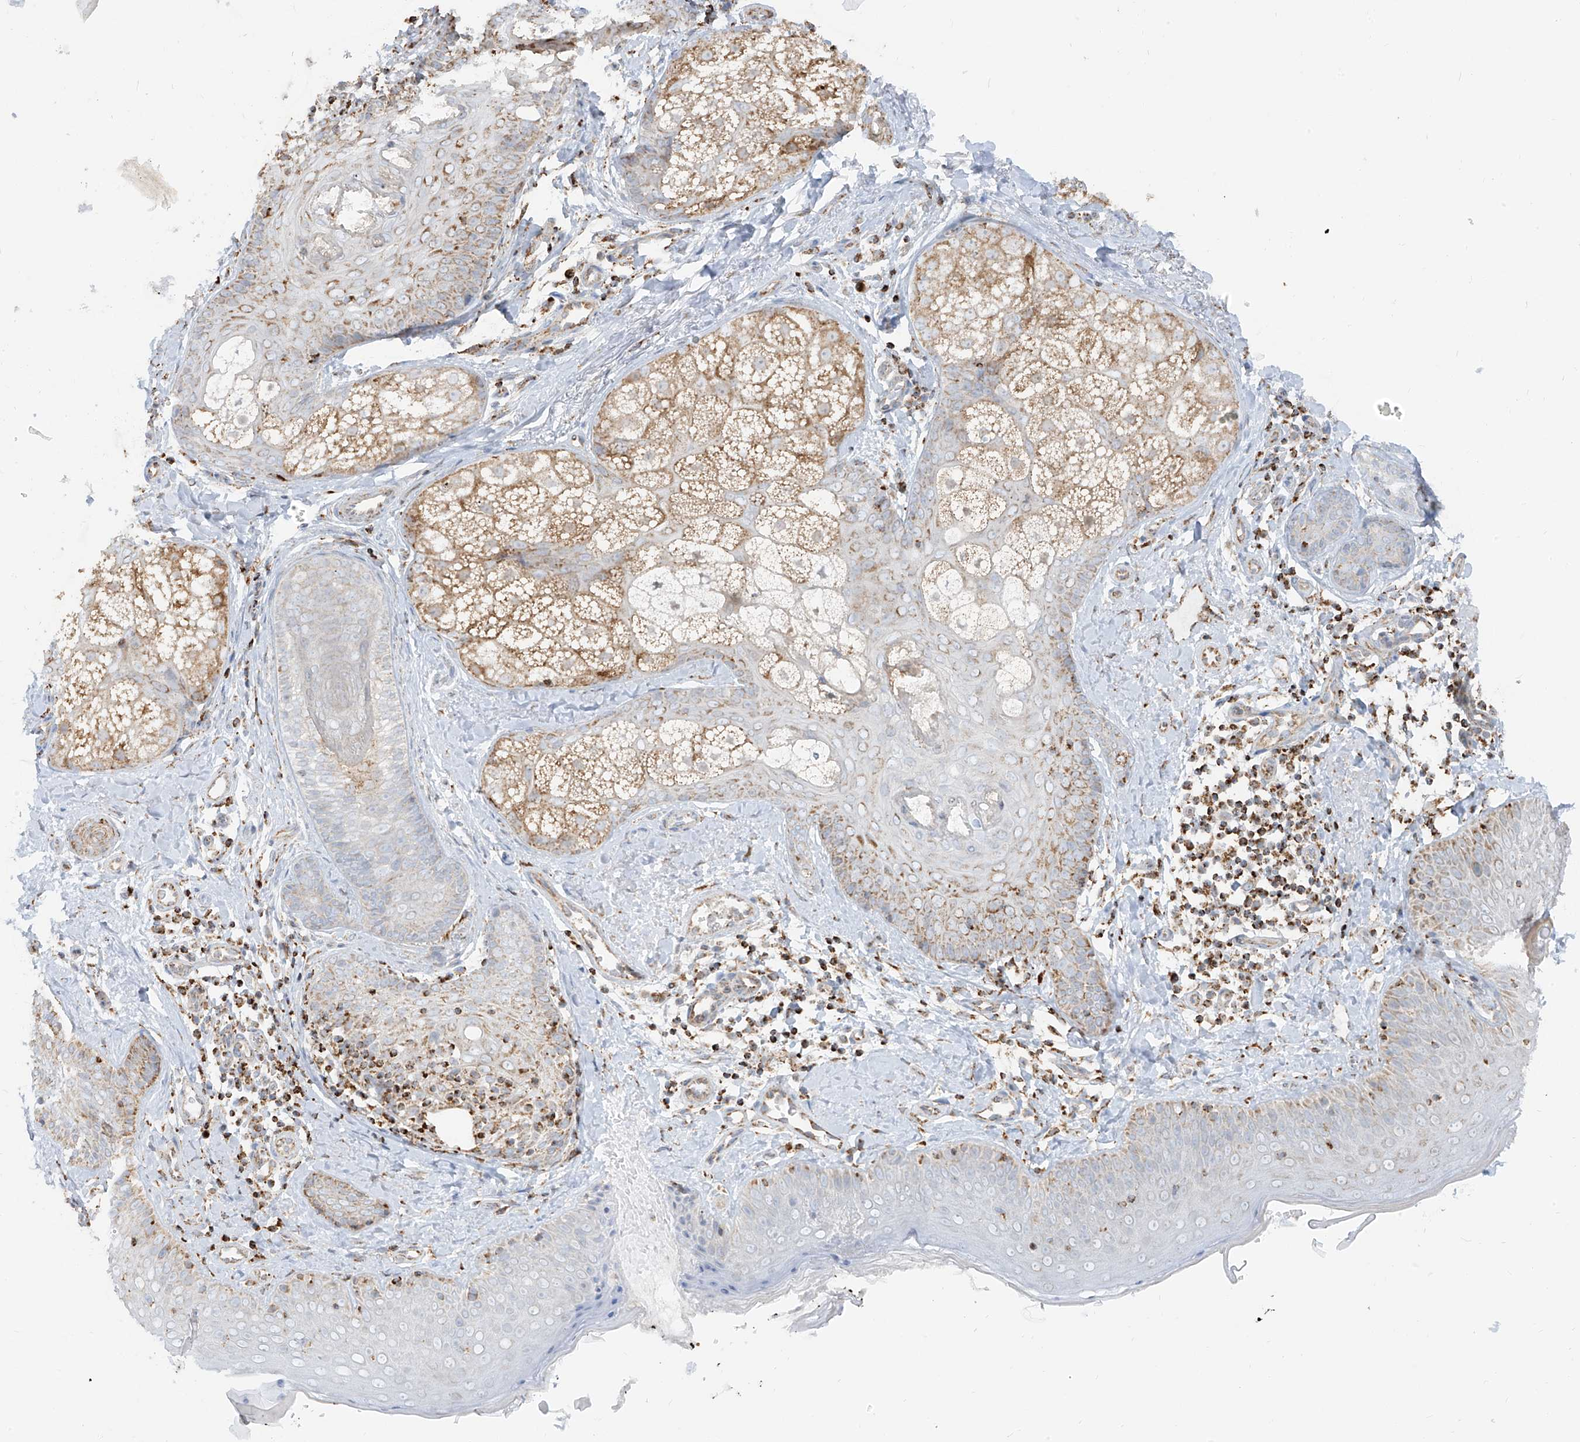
{"staining": {"intensity": "negative", "quantity": "none", "location": "none"}, "tissue": "skin", "cell_type": "Fibroblasts", "image_type": "normal", "snomed": [{"axis": "morphology", "description": "Normal tissue, NOS"}, {"axis": "topography", "description": "Skin"}], "caption": "This is an immunohistochemistry (IHC) image of normal human skin. There is no positivity in fibroblasts.", "gene": "ETHE1", "patient": {"sex": "male", "age": 57}}